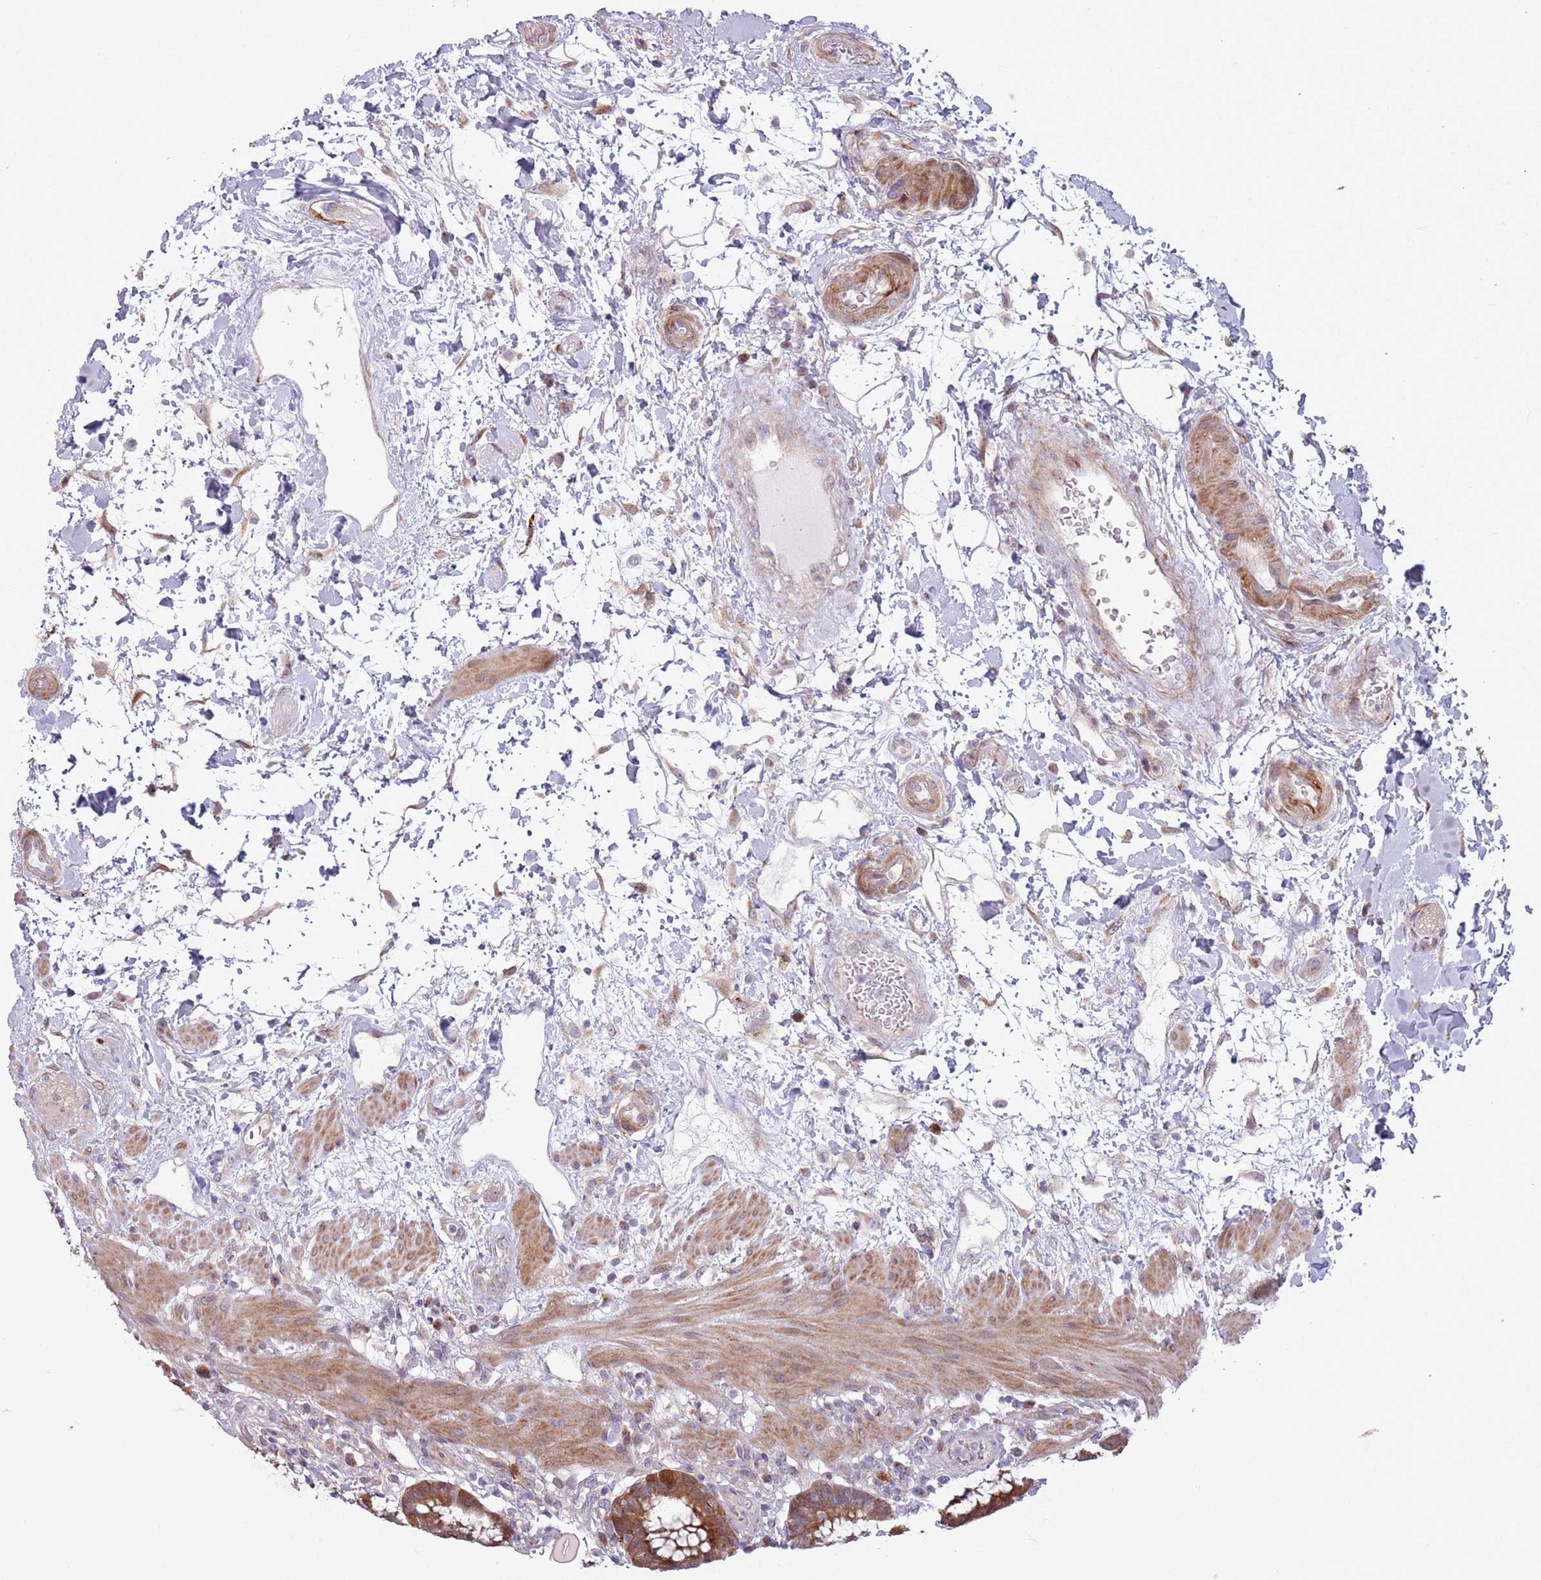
{"staining": {"intensity": "strong", "quantity": ">75%", "location": "cytoplasmic/membranous"}, "tissue": "rectum", "cell_type": "Glandular cells", "image_type": "normal", "snomed": [{"axis": "morphology", "description": "Normal tissue, NOS"}, {"axis": "topography", "description": "Rectum"}], "caption": "Benign rectum shows strong cytoplasmic/membranous positivity in approximately >75% of glandular cells The protein is shown in brown color, while the nuclei are stained blue..", "gene": "CCDC150", "patient": {"sex": "male", "age": 64}}